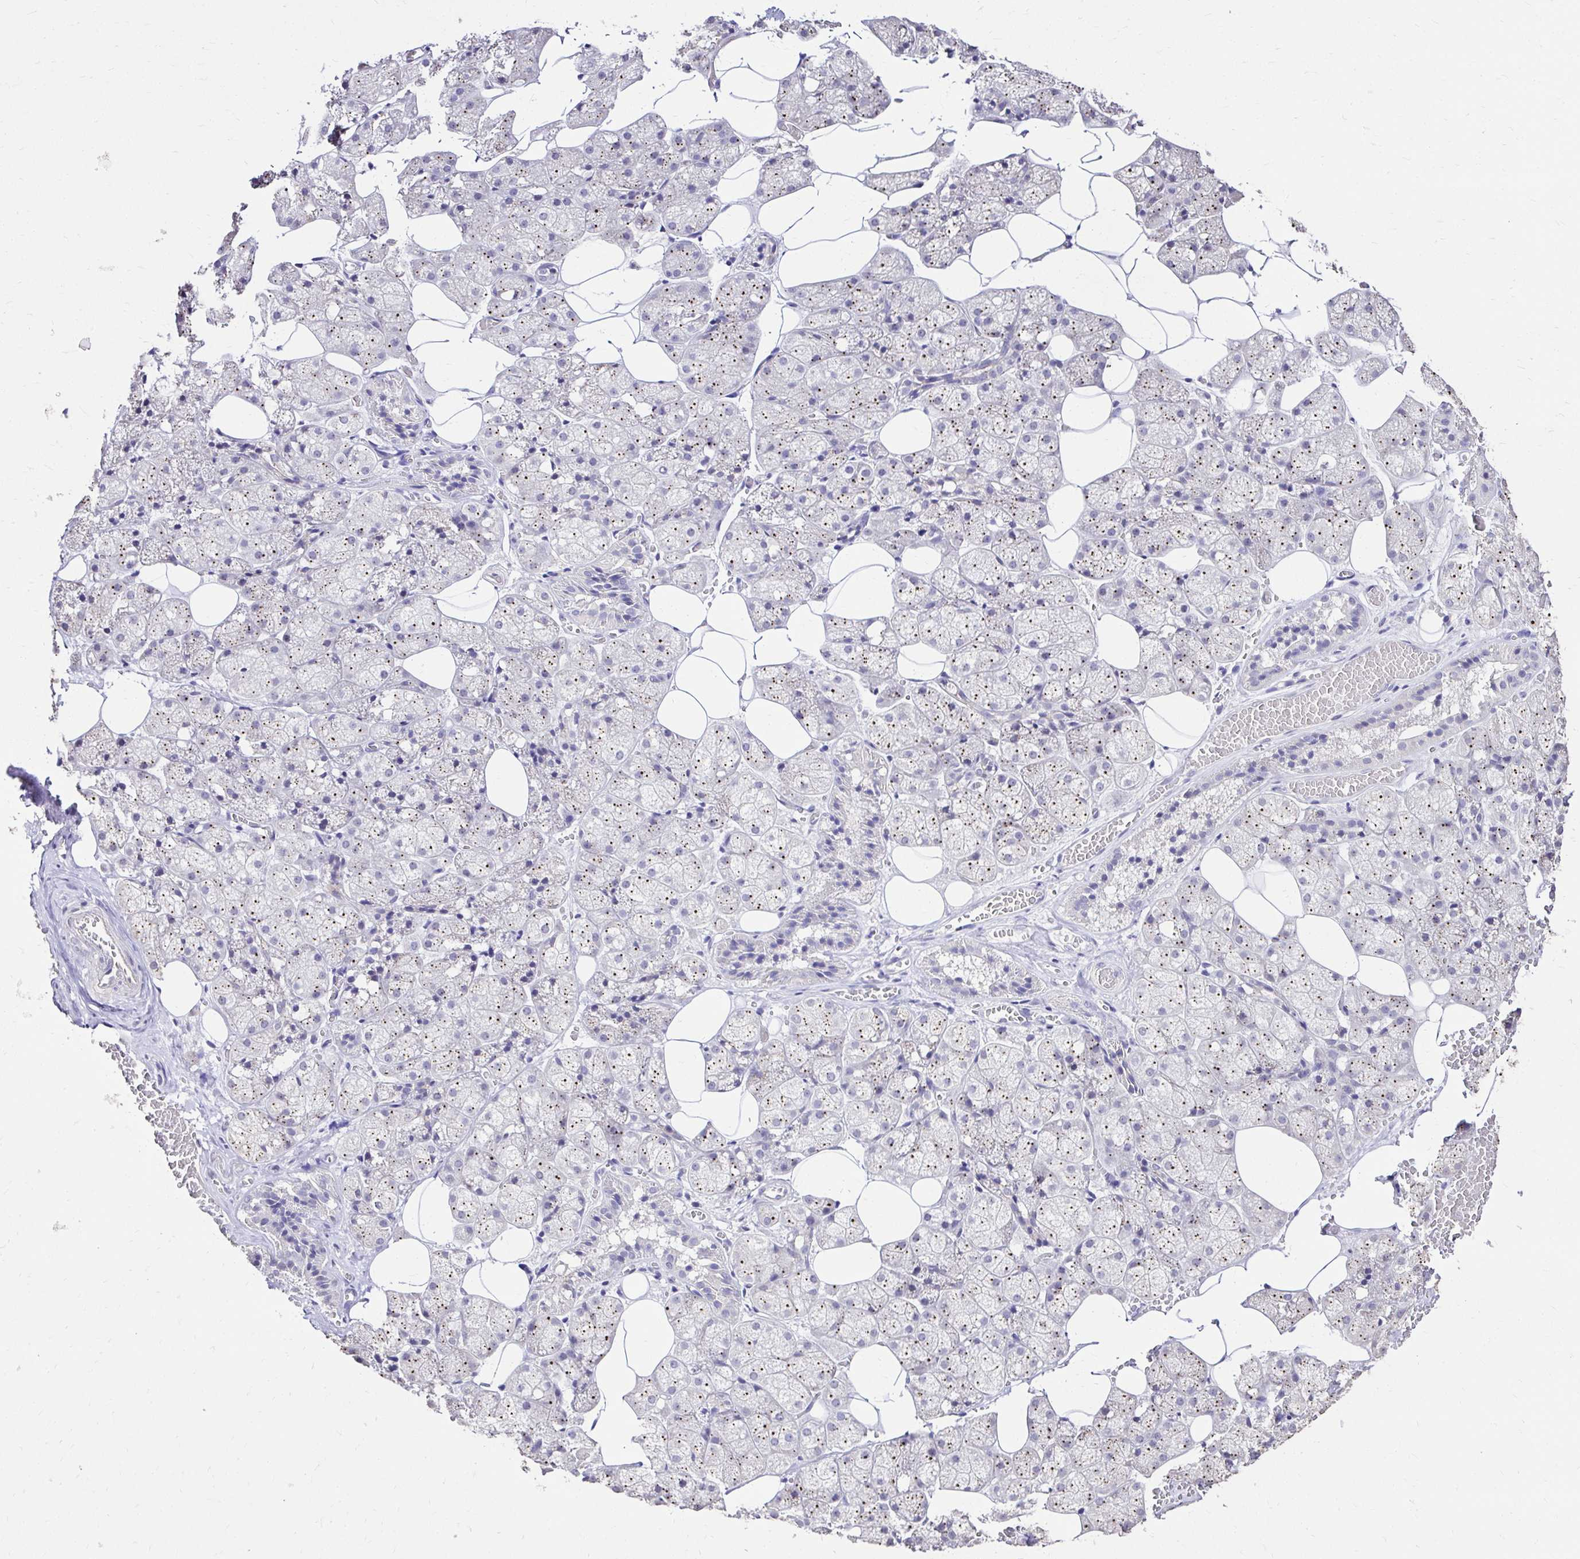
{"staining": {"intensity": "moderate", "quantity": "25%-75%", "location": "cytoplasmic/membranous"}, "tissue": "salivary gland", "cell_type": "Glandular cells", "image_type": "normal", "snomed": [{"axis": "morphology", "description": "Normal tissue, NOS"}, {"axis": "topography", "description": "Salivary gland"}, {"axis": "topography", "description": "Peripheral nerve tissue"}], "caption": "Salivary gland stained with immunohistochemistry shows moderate cytoplasmic/membranous expression in about 25%-75% of glandular cells.", "gene": "KIAA1210", "patient": {"sex": "male", "age": 38}}